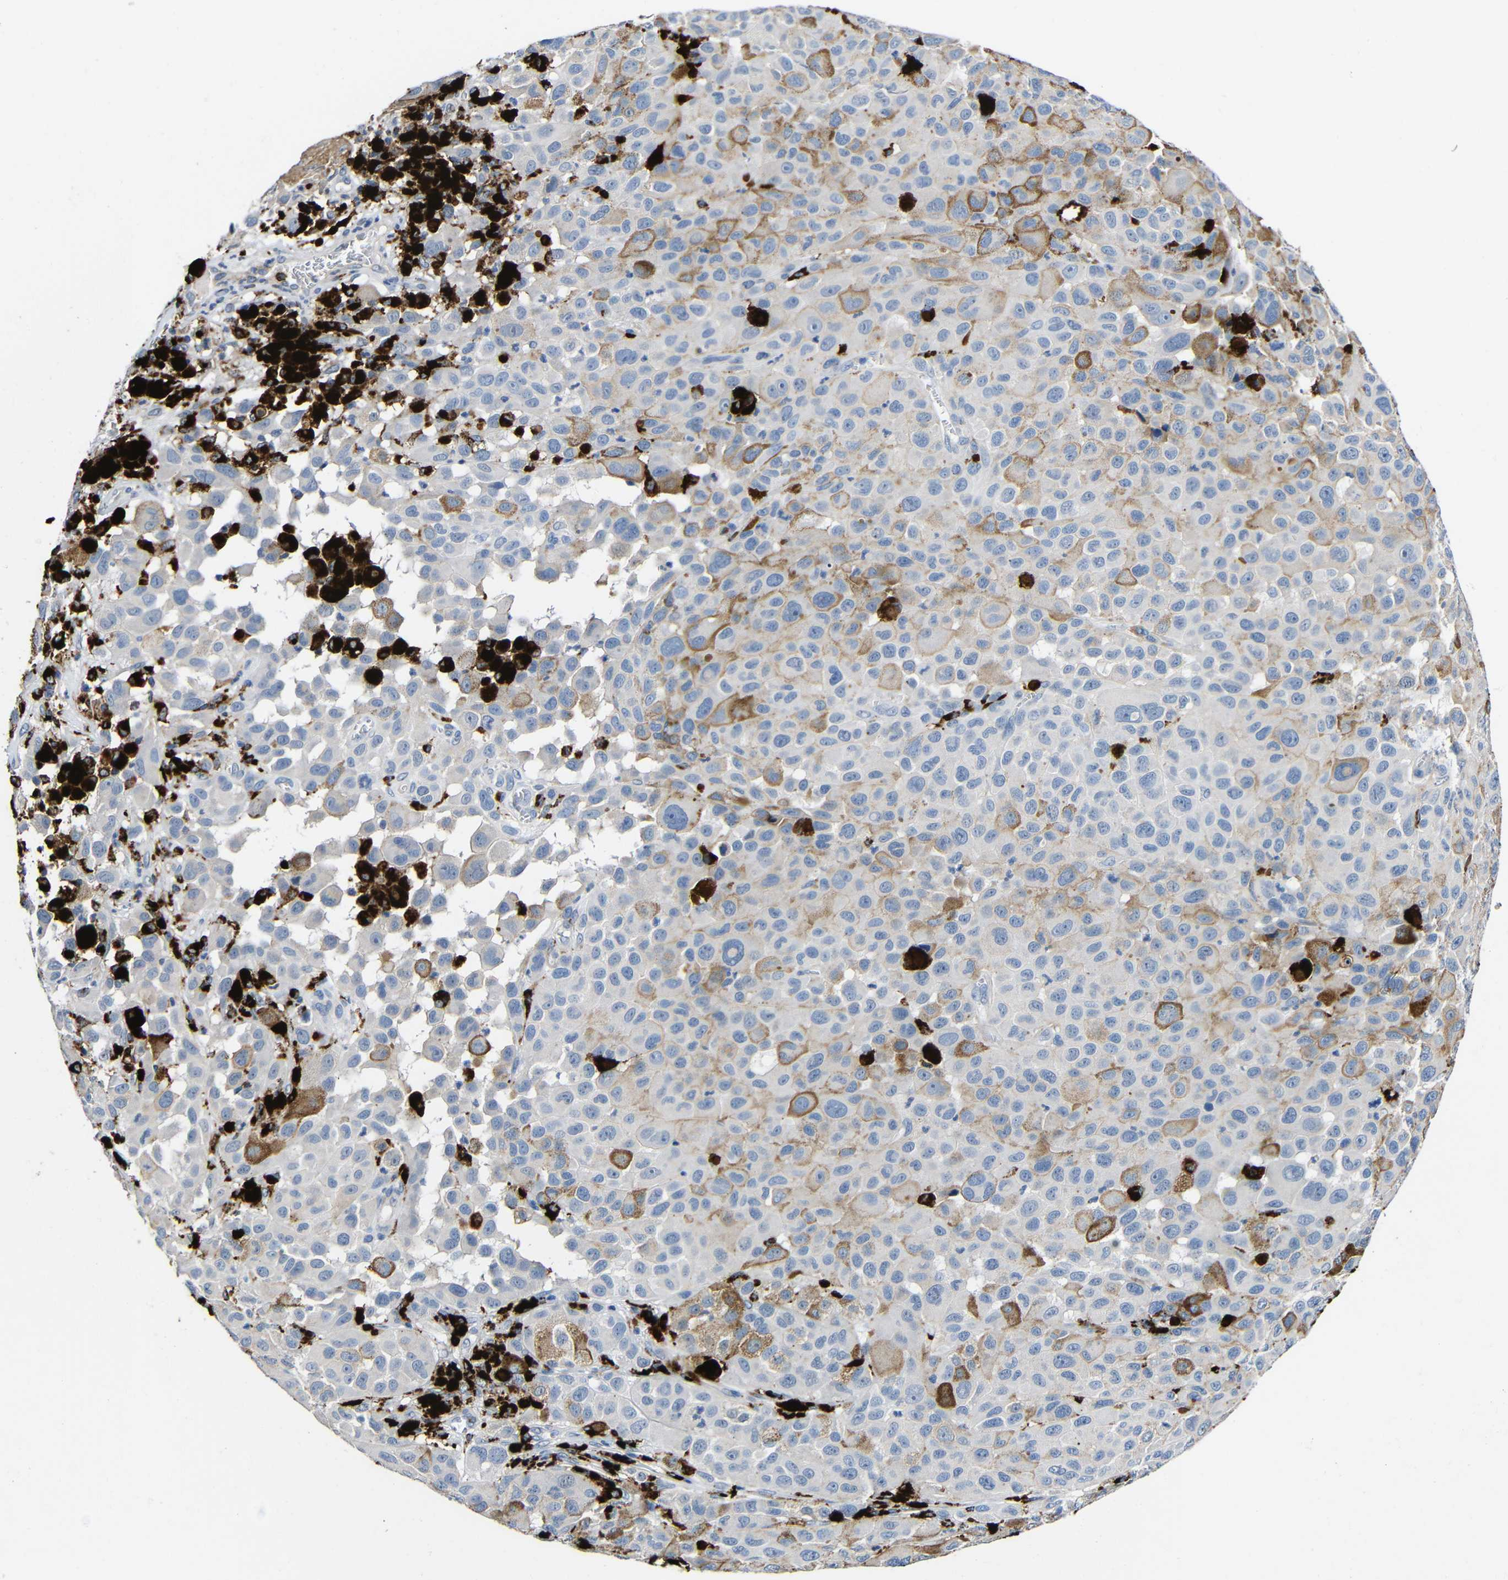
{"staining": {"intensity": "moderate", "quantity": "<25%", "location": "cytoplasmic/membranous"}, "tissue": "melanoma", "cell_type": "Tumor cells", "image_type": "cancer", "snomed": [{"axis": "morphology", "description": "Malignant melanoma, NOS"}, {"axis": "topography", "description": "Skin"}], "caption": "Moderate cytoplasmic/membranous protein positivity is identified in approximately <25% of tumor cells in malignant melanoma.", "gene": "HLA-DMA", "patient": {"sex": "male", "age": 96}}